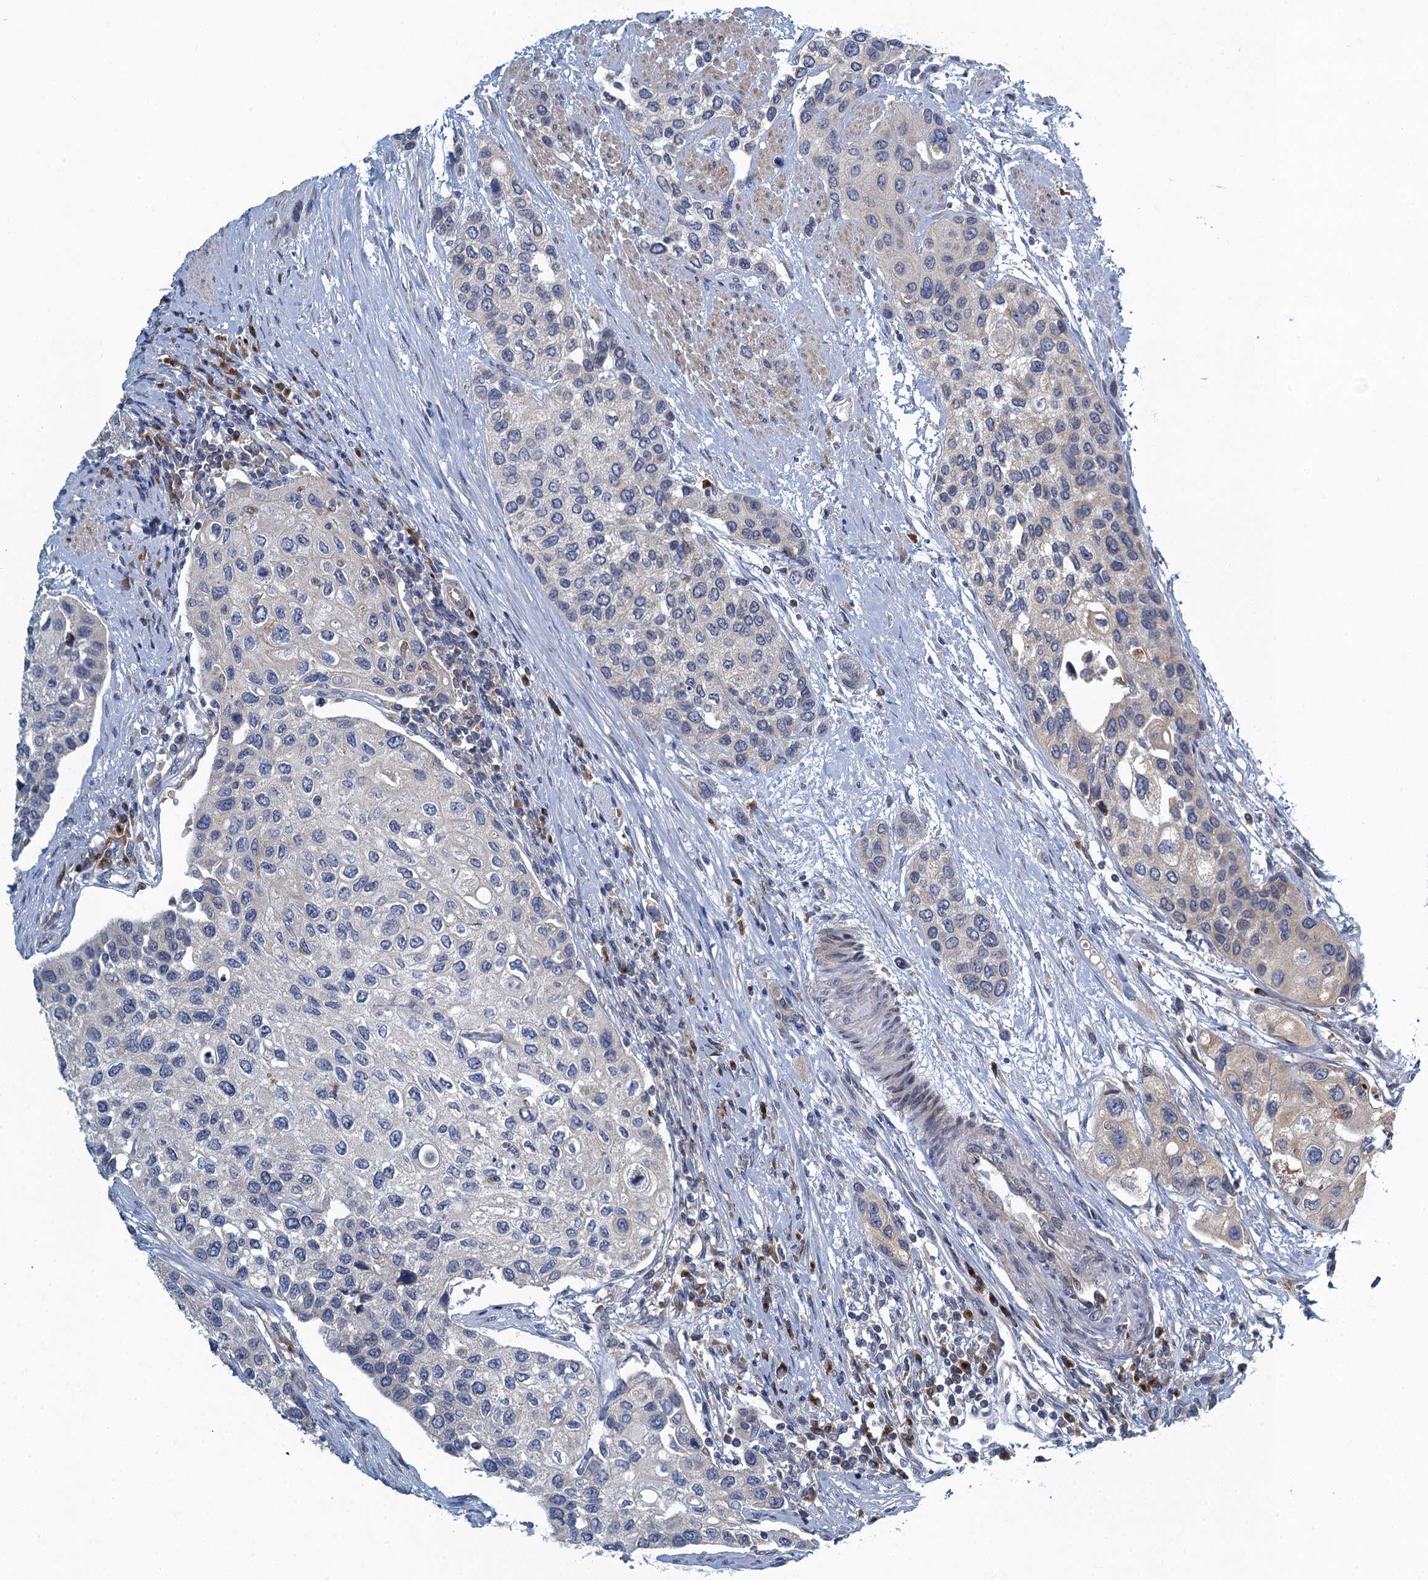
{"staining": {"intensity": "negative", "quantity": "none", "location": "none"}, "tissue": "urothelial cancer", "cell_type": "Tumor cells", "image_type": "cancer", "snomed": [{"axis": "morphology", "description": "Normal tissue, NOS"}, {"axis": "morphology", "description": "Urothelial carcinoma, High grade"}, {"axis": "topography", "description": "Vascular tissue"}, {"axis": "topography", "description": "Urinary bladder"}], "caption": "There is no significant positivity in tumor cells of urothelial cancer.", "gene": "ALG2", "patient": {"sex": "female", "age": 56}}